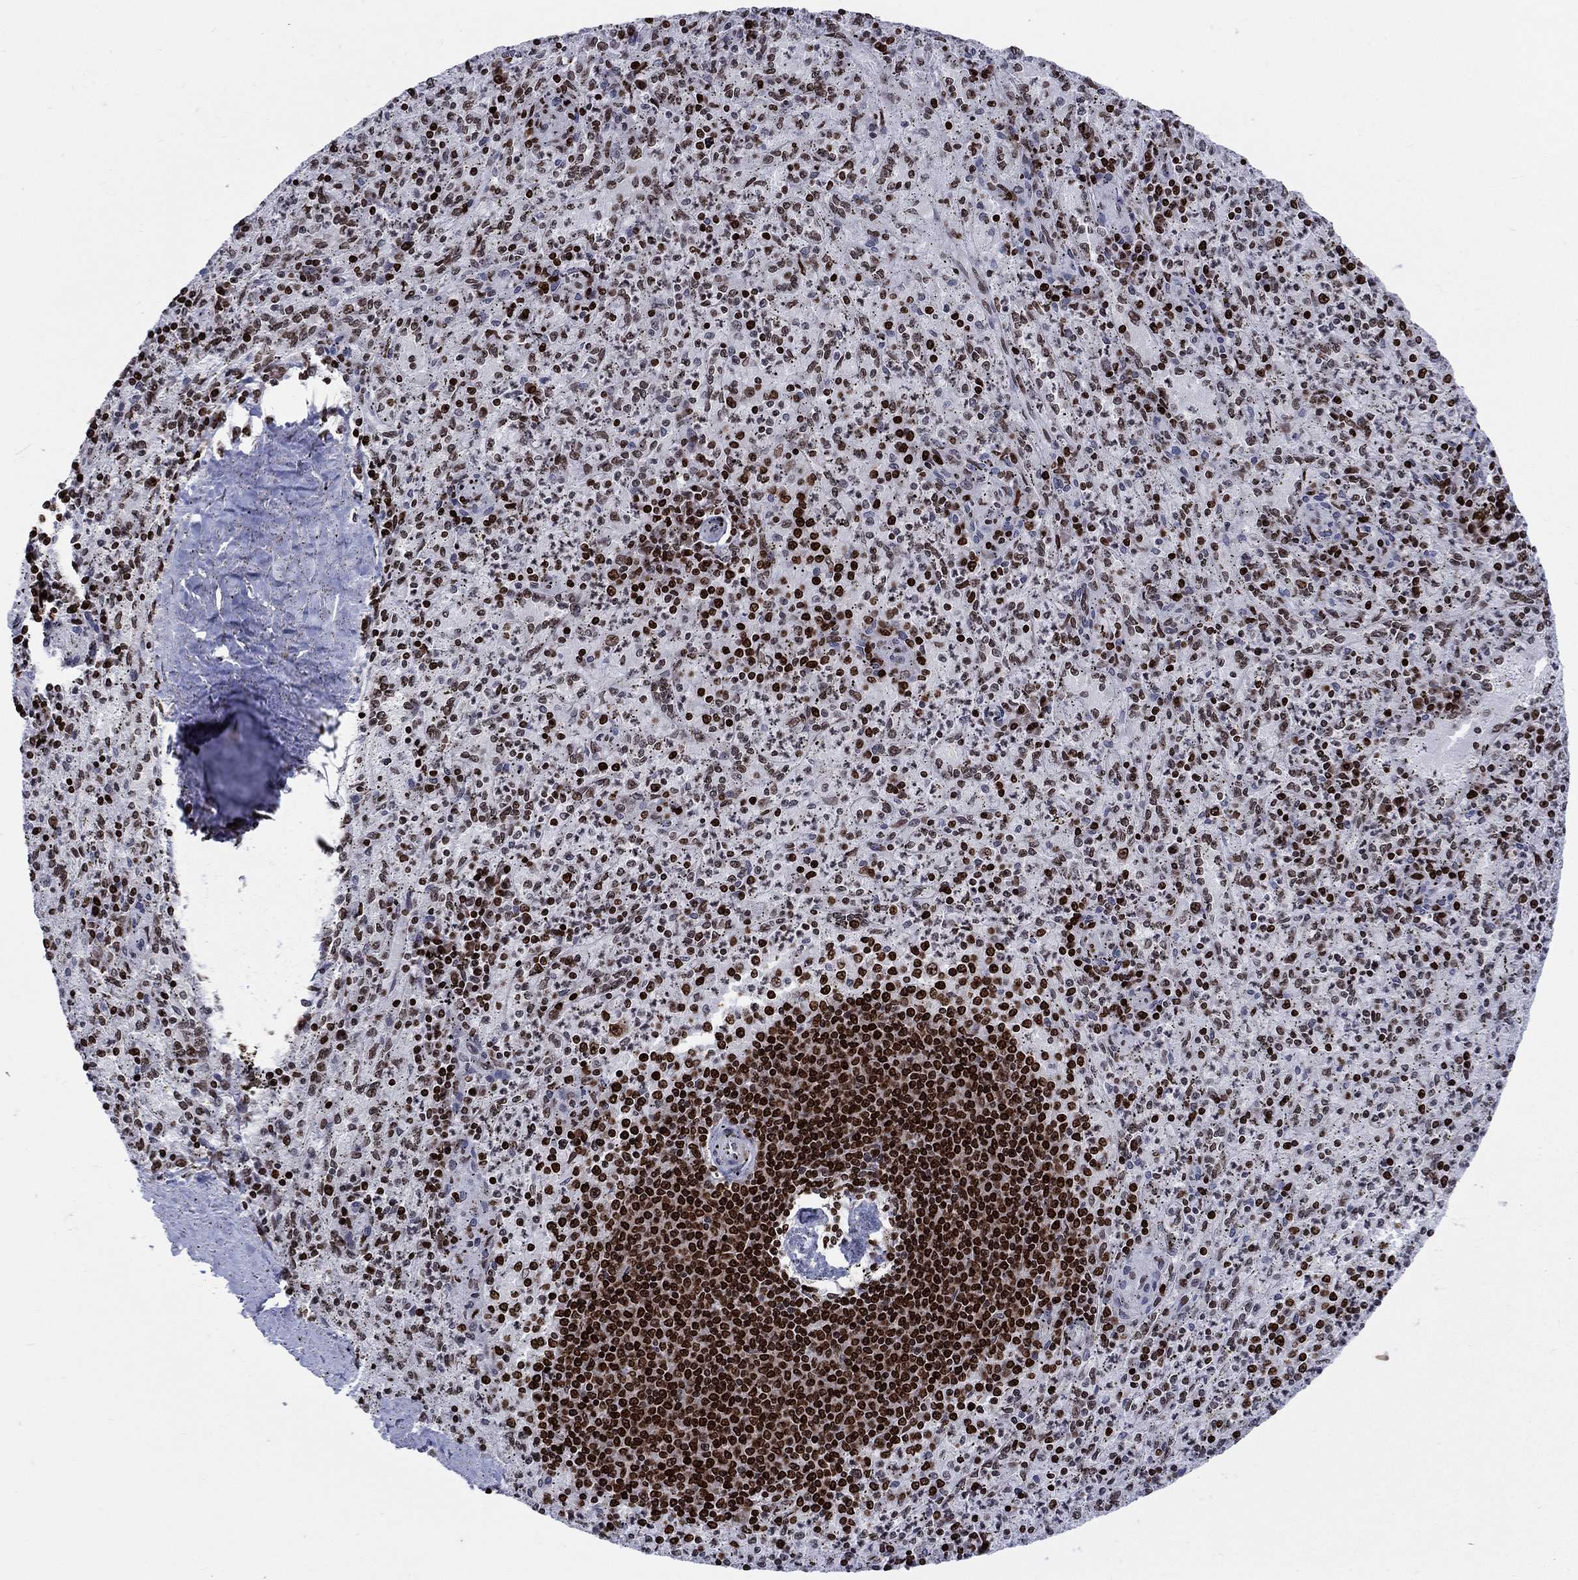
{"staining": {"intensity": "strong", "quantity": "25%-75%", "location": "nuclear"}, "tissue": "spleen", "cell_type": "Cells in red pulp", "image_type": "normal", "snomed": [{"axis": "morphology", "description": "Normal tissue, NOS"}, {"axis": "topography", "description": "Spleen"}], "caption": "Spleen was stained to show a protein in brown. There is high levels of strong nuclear expression in about 25%-75% of cells in red pulp. The staining was performed using DAB (3,3'-diaminobenzidine), with brown indicating positive protein expression. Nuclei are stained blue with hematoxylin.", "gene": "HMGA1", "patient": {"sex": "male", "age": 60}}